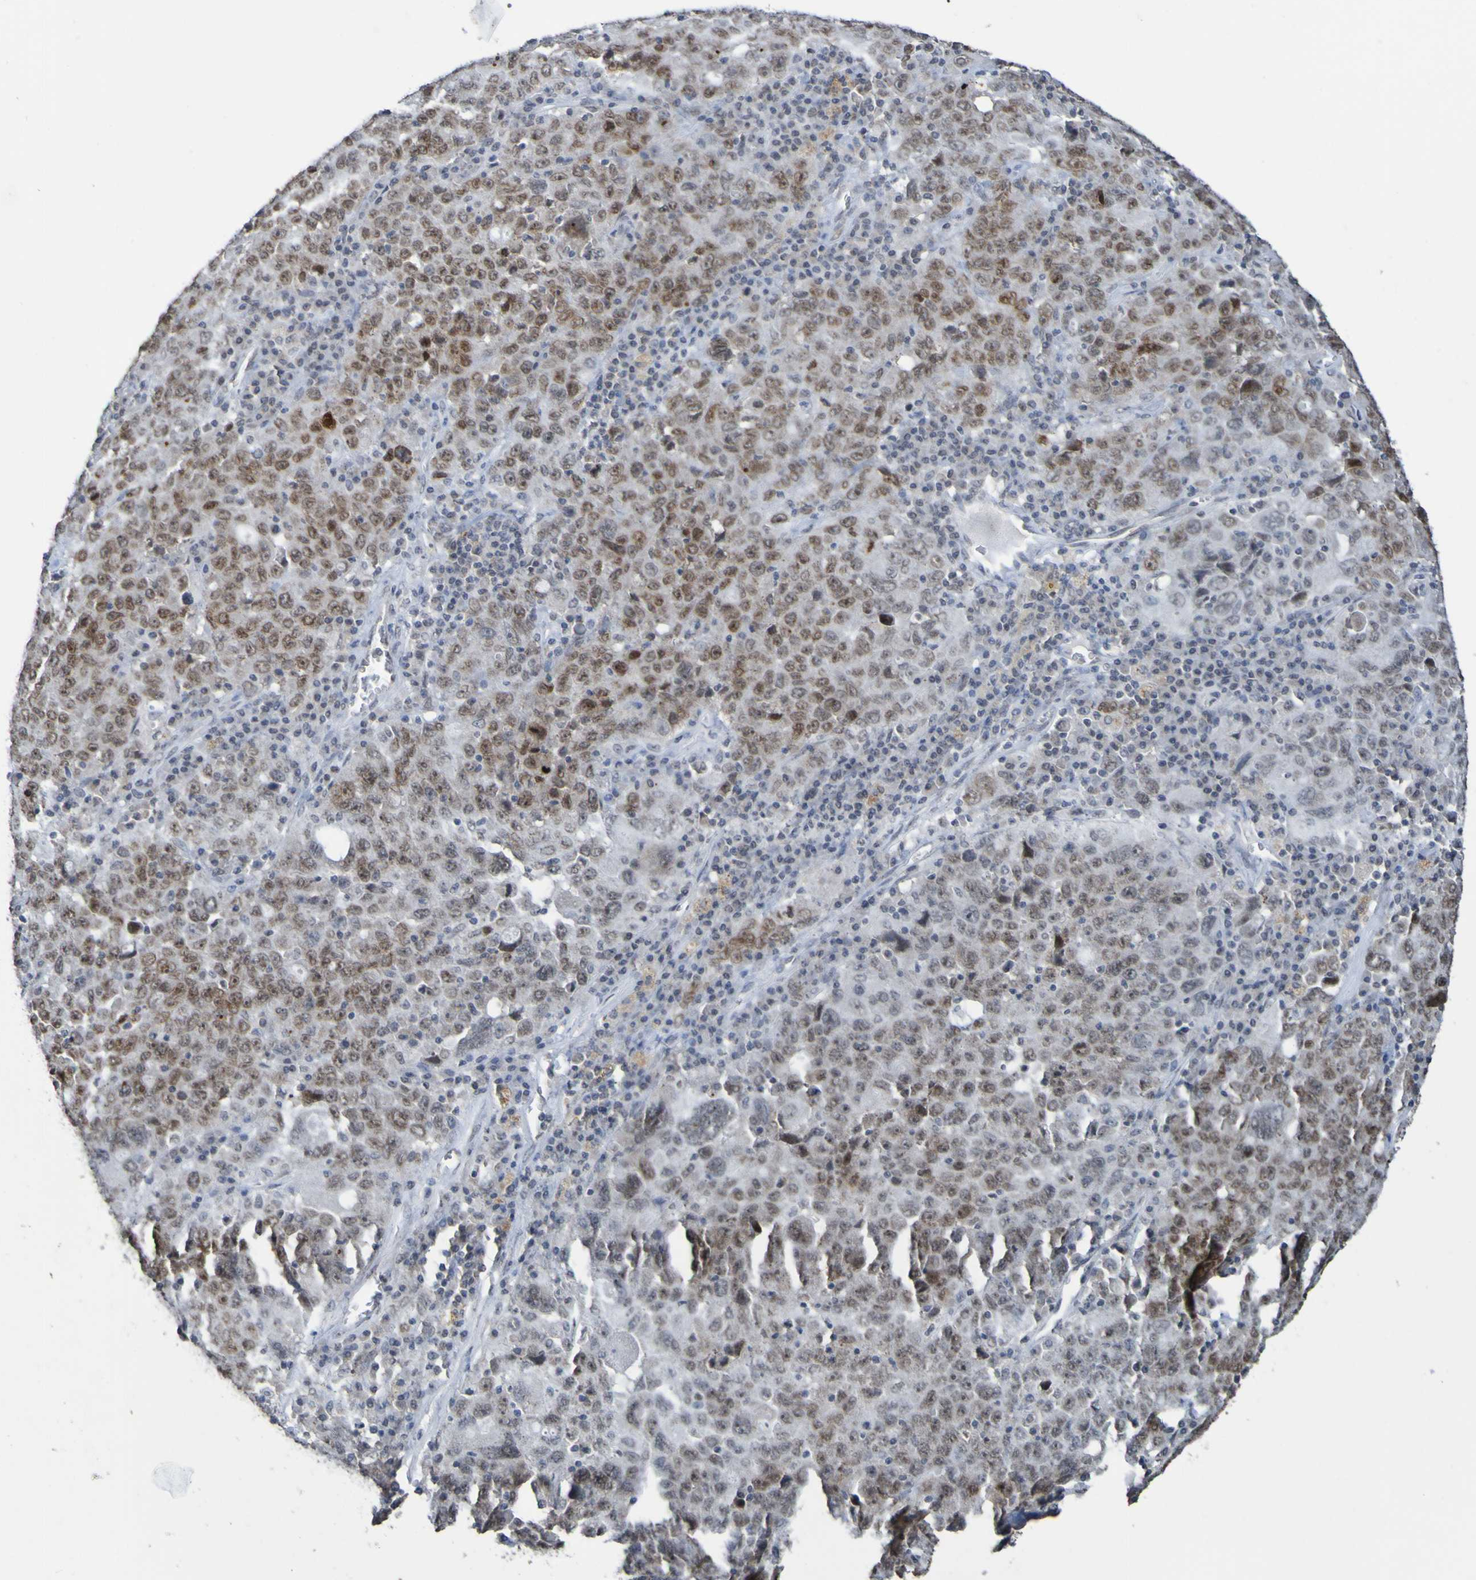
{"staining": {"intensity": "moderate", "quantity": ">75%", "location": "nuclear"}, "tissue": "ovarian cancer", "cell_type": "Tumor cells", "image_type": "cancer", "snomed": [{"axis": "morphology", "description": "Carcinoma, endometroid"}, {"axis": "topography", "description": "Ovary"}], "caption": "A high-resolution image shows IHC staining of ovarian endometroid carcinoma, which displays moderate nuclear staining in approximately >75% of tumor cells. The protein is stained brown, and the nuclei are stained in blue (DAB (3,3'-diaminobenzidine) IHC with brightfield microscopy, high magnification).", "gene": "ALKBH2", "patient": {"sex": "female", "age": 62}}